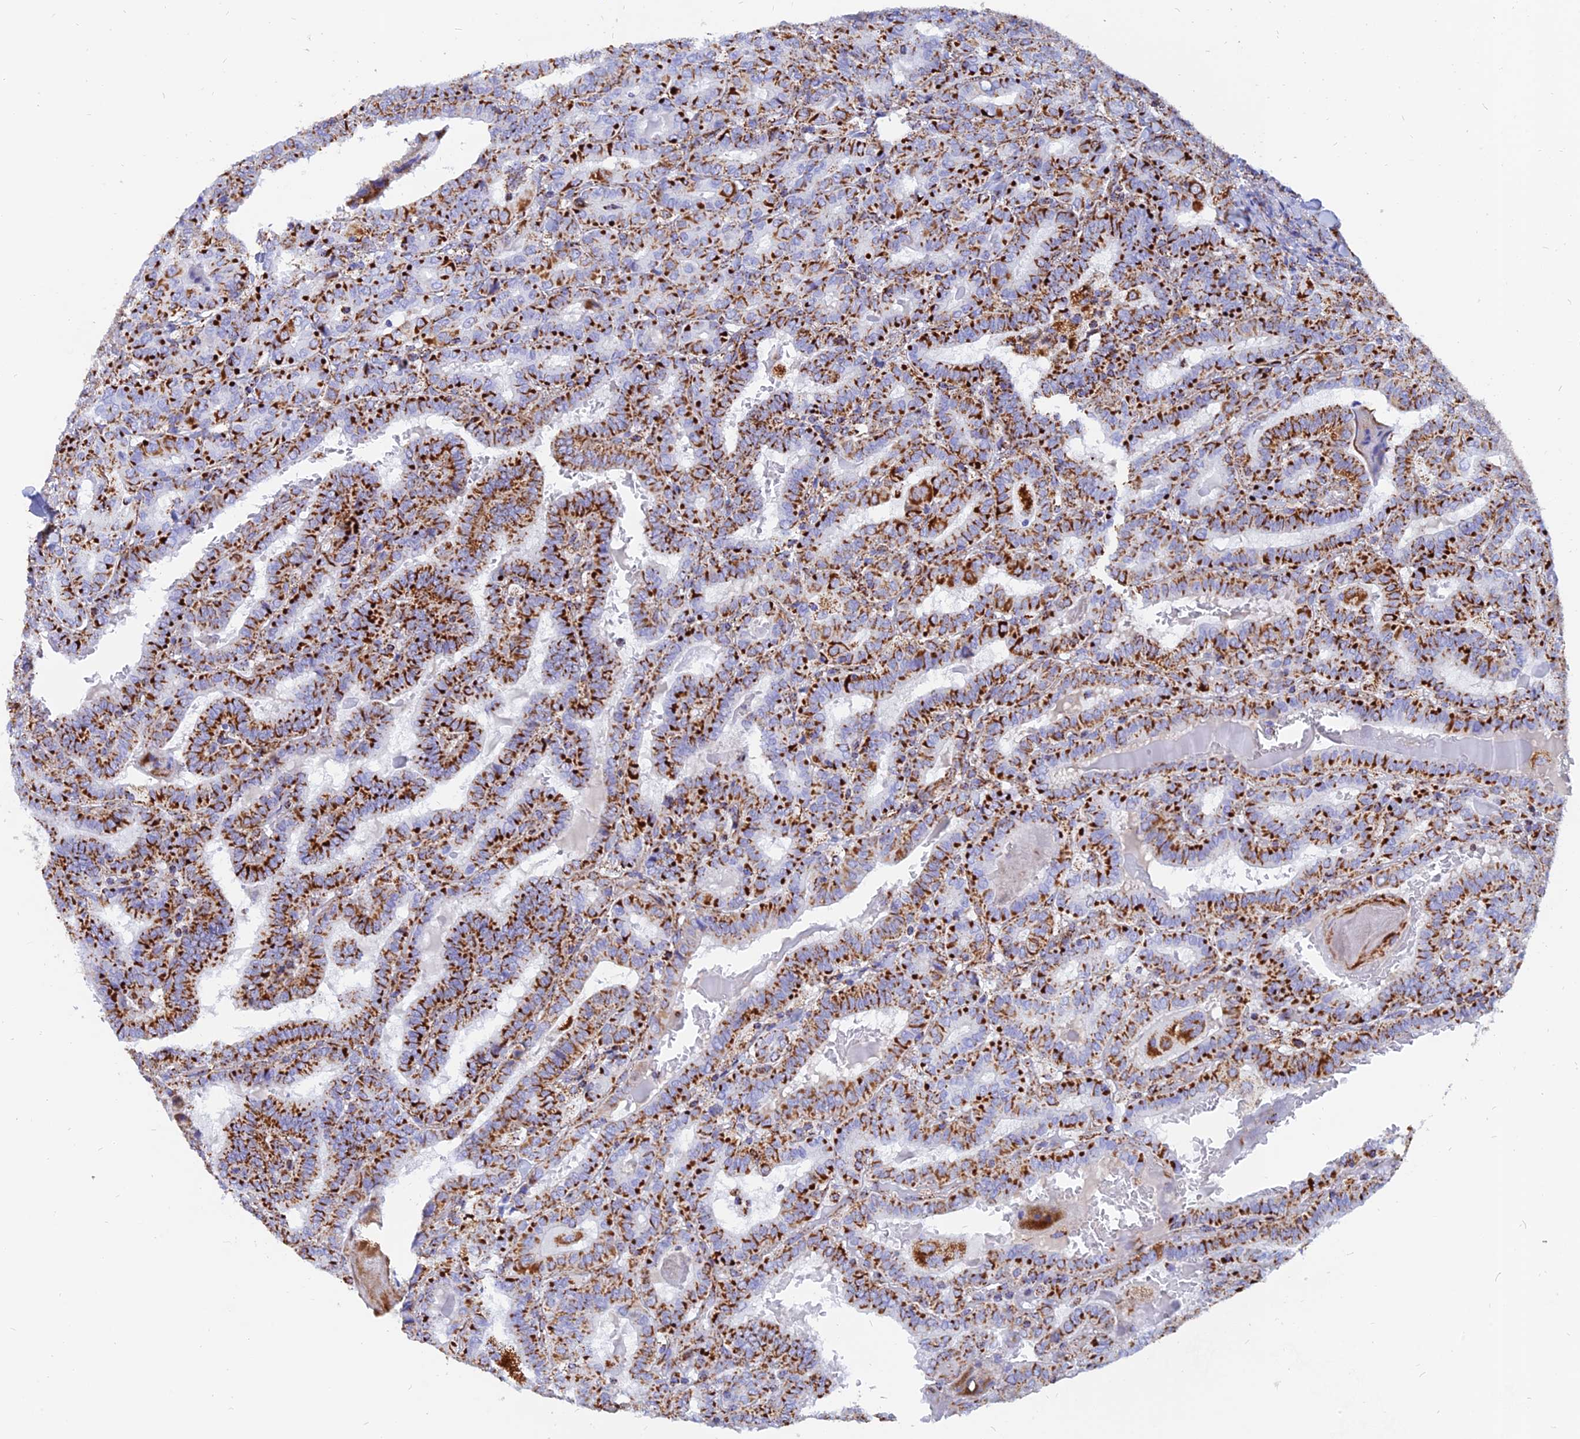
{"staining": {"intensity": "strong", "quantity": ">75%", "location": "cytoplasmic/membranous"}, "tissue": "thyroid cancer", "cell_type": "Tumor cells", "image_type": "cancer", "snomed": [{"axis": "morphology", "description": "Papillary adenocarcinoma, NOS"}, {"axis": "topography", "description": "Thyroid gland"}], "caption": "Brown immunohistochemical staining in thyroid cancer (papillary adenocarcinoma) reveals strong cytoplasmic/membranous expression in approximately >75% of tumor cells.", "gene": "NDUFB6", "patient": {"sex": "female", "age": 72}}